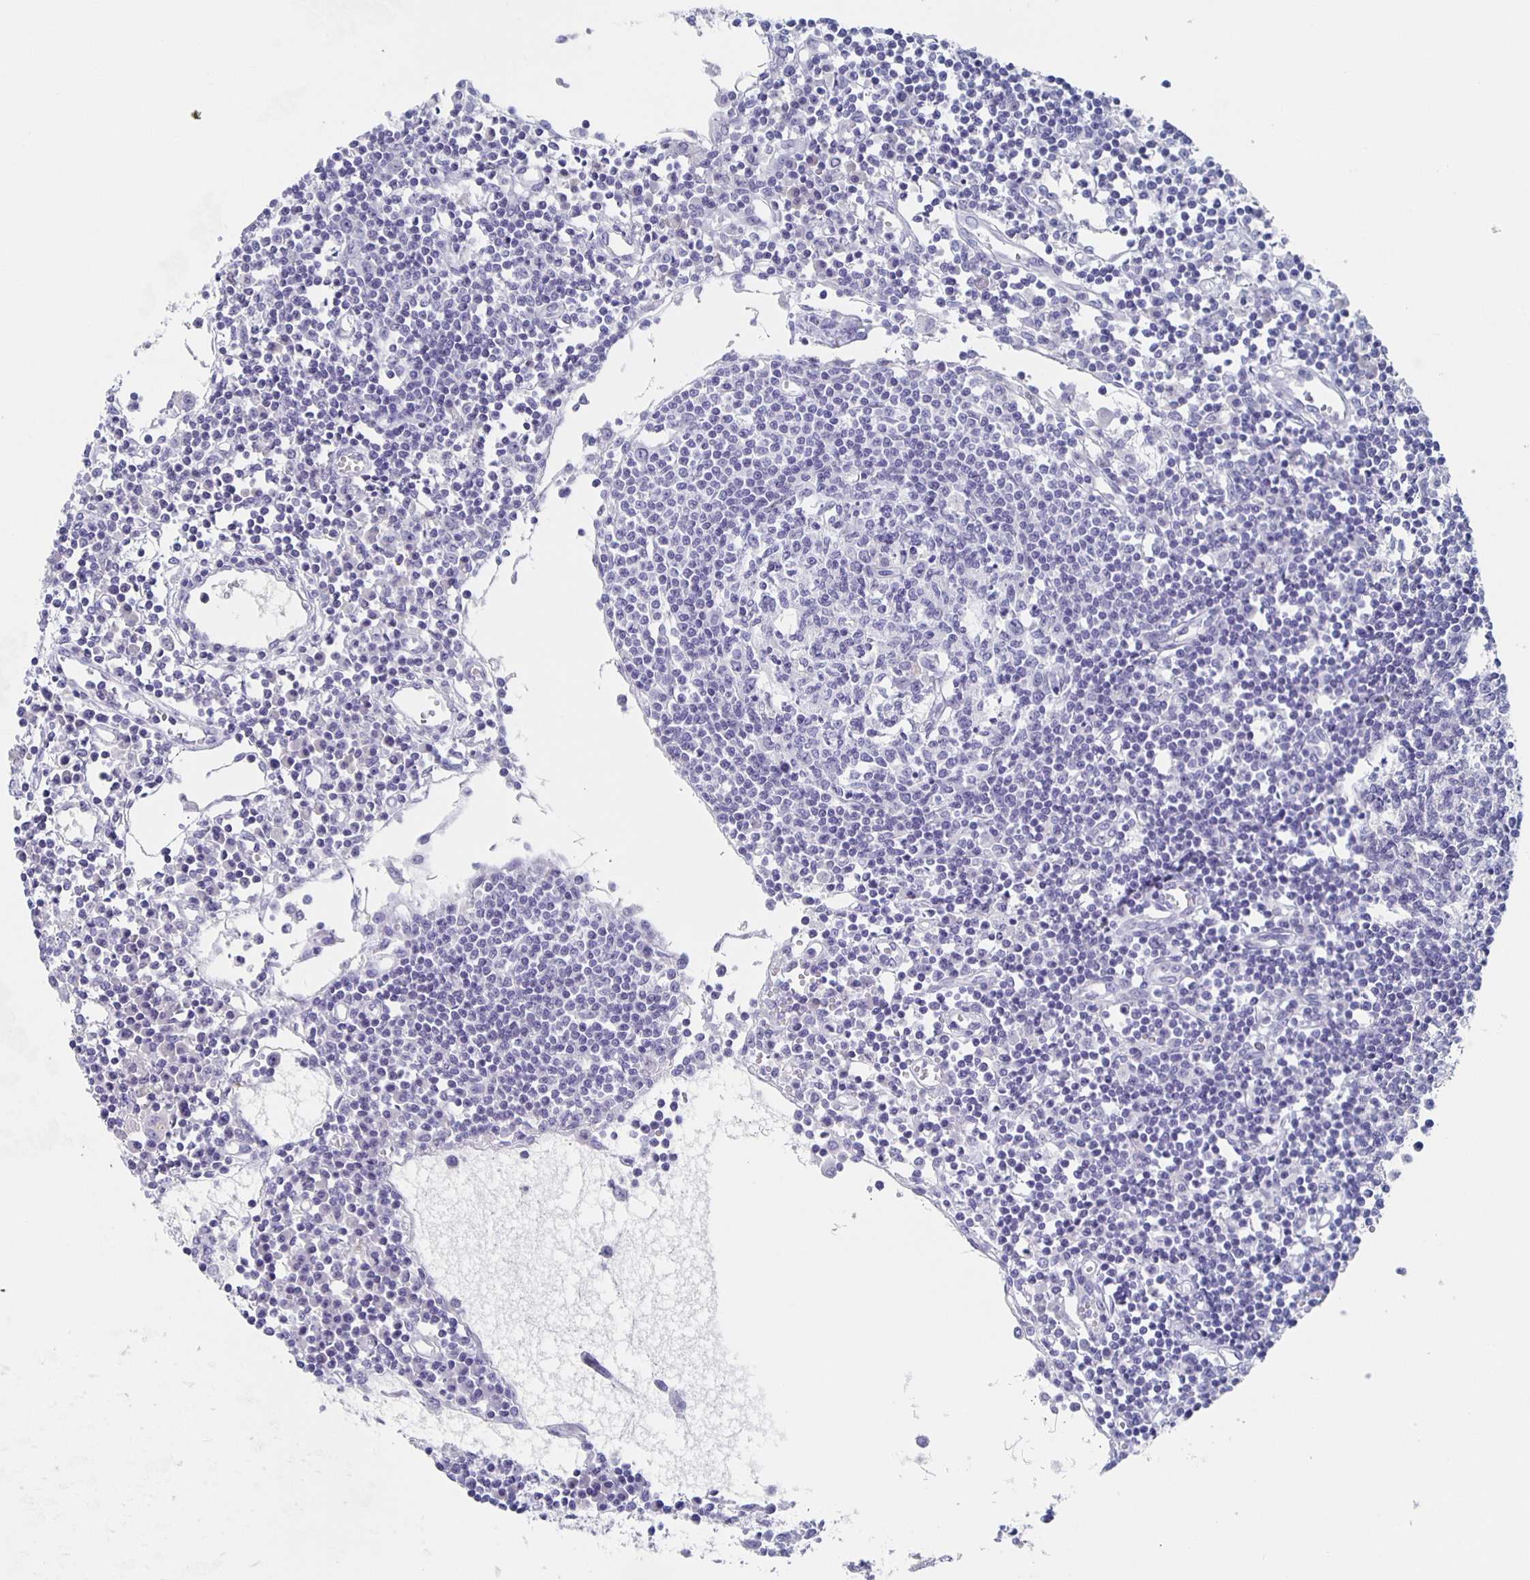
{"staining": {"intensity": "negative", "quantity": "none", "location": "none"}, "tissue": "lymph node", "cell_type": "Germinal center cells", "image_type": "normal", "snomed": [{"axis": "morphology", "description": "Normal tissue, NOS"}, {"axis": "topography", "description": "Lymph node"}], "caption": "This is a micrograph of immunohistochemistry staining of benign lymph node, which shows no expression in germinal center cells. The staining was performed using DAB (3,3'-diaminobenzidine) to visualize the protein expression in brown, while the nuclei were stained in blue with hematoxylin (Magnification: 20x).", "gene": "CCDC17", "patient": {"sex": "female", "age": 78}}